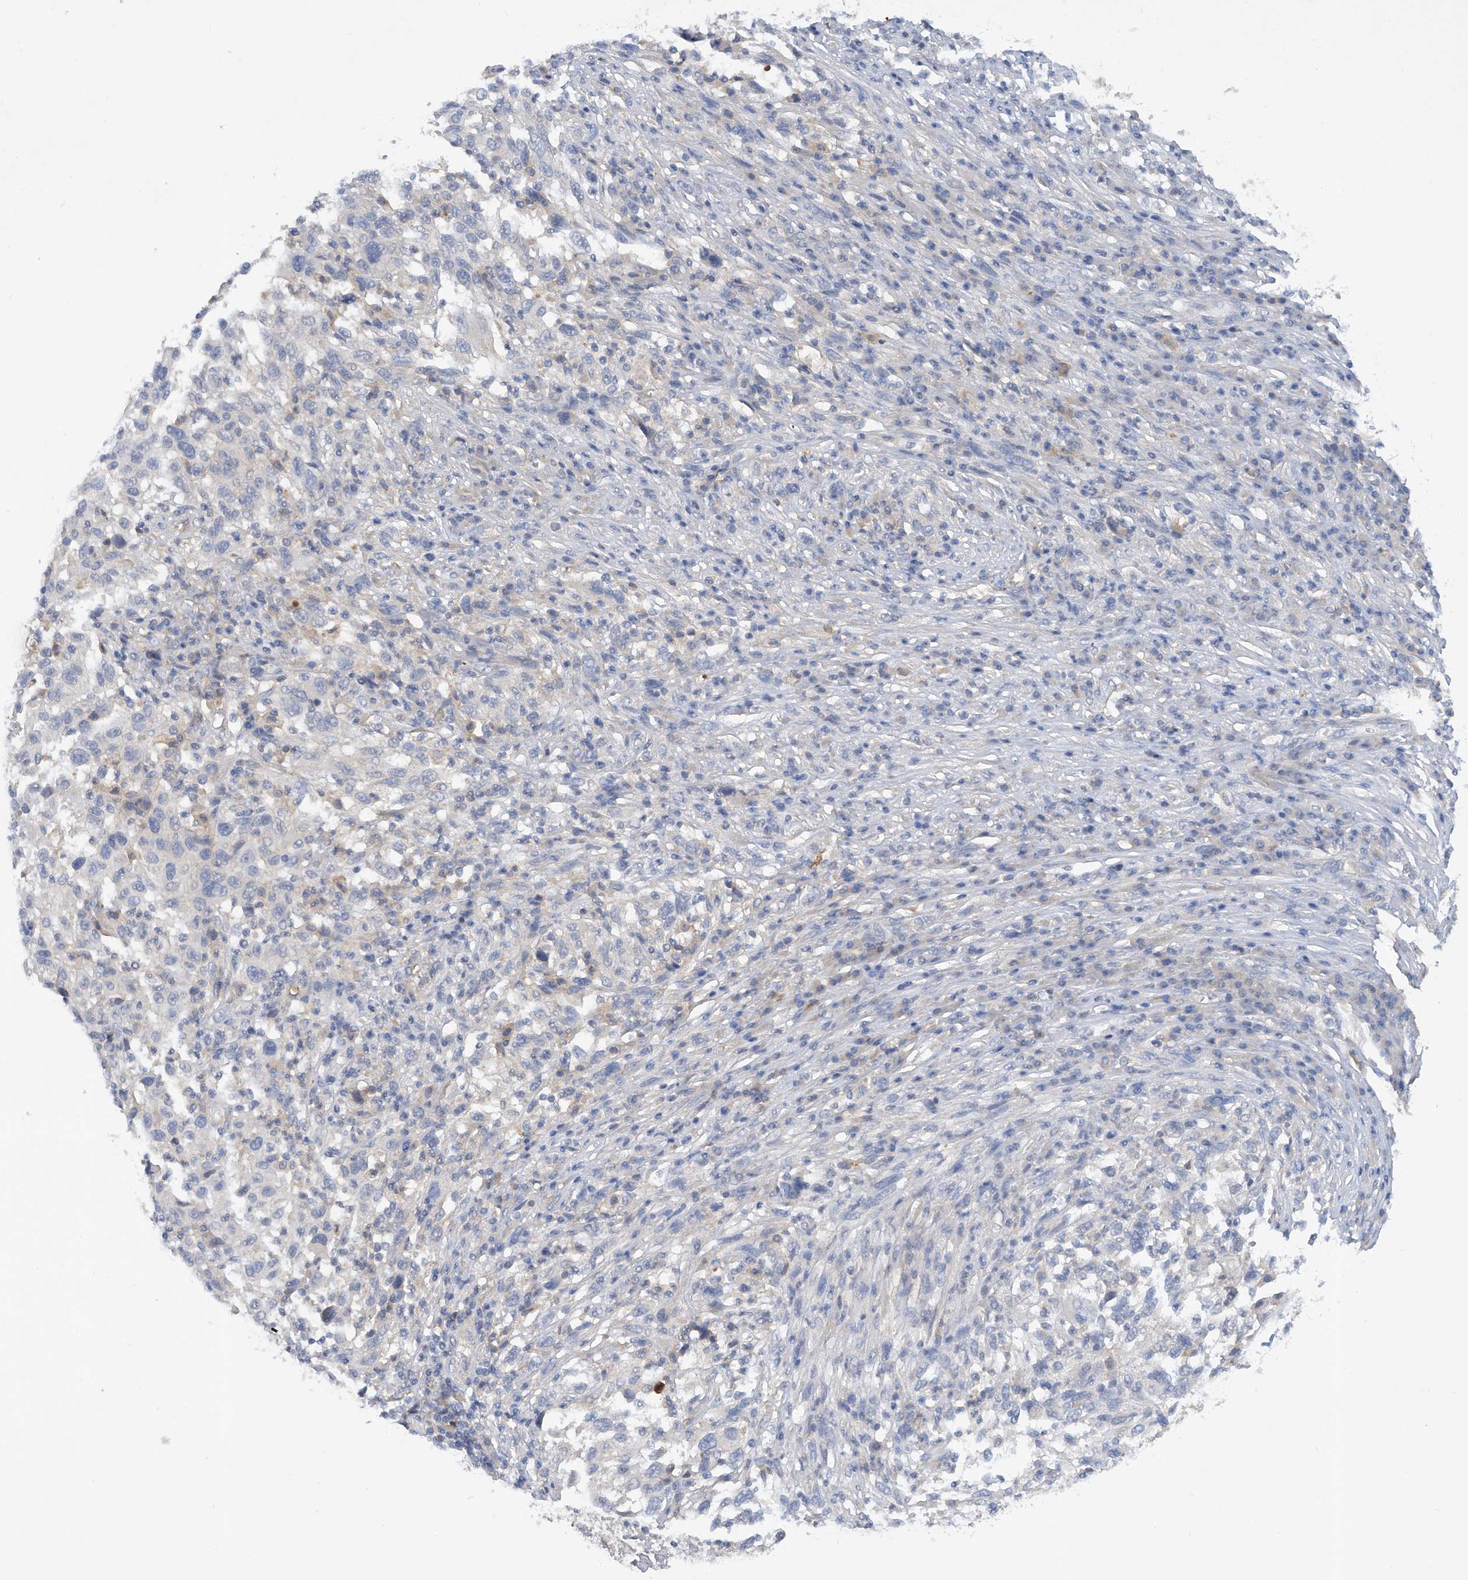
{"staining": {"intensity": "negative", "quantity": "none", "location": "none"}, "tissue": "melanoma", "cell_type": "Tumor cells", "image_type": "cancer", "snomed": [{"axis": "morphology", "description": "Malignant melanoma, Metastatic site"}, {"axis": "topography", "description": "Lymph node"}], "caption": "The immunohistochemistry image has no significant expression in tumor cells of melanoma tissue.", "gene": "HAS3", "patient": {"sex": "male", "age": 61}}